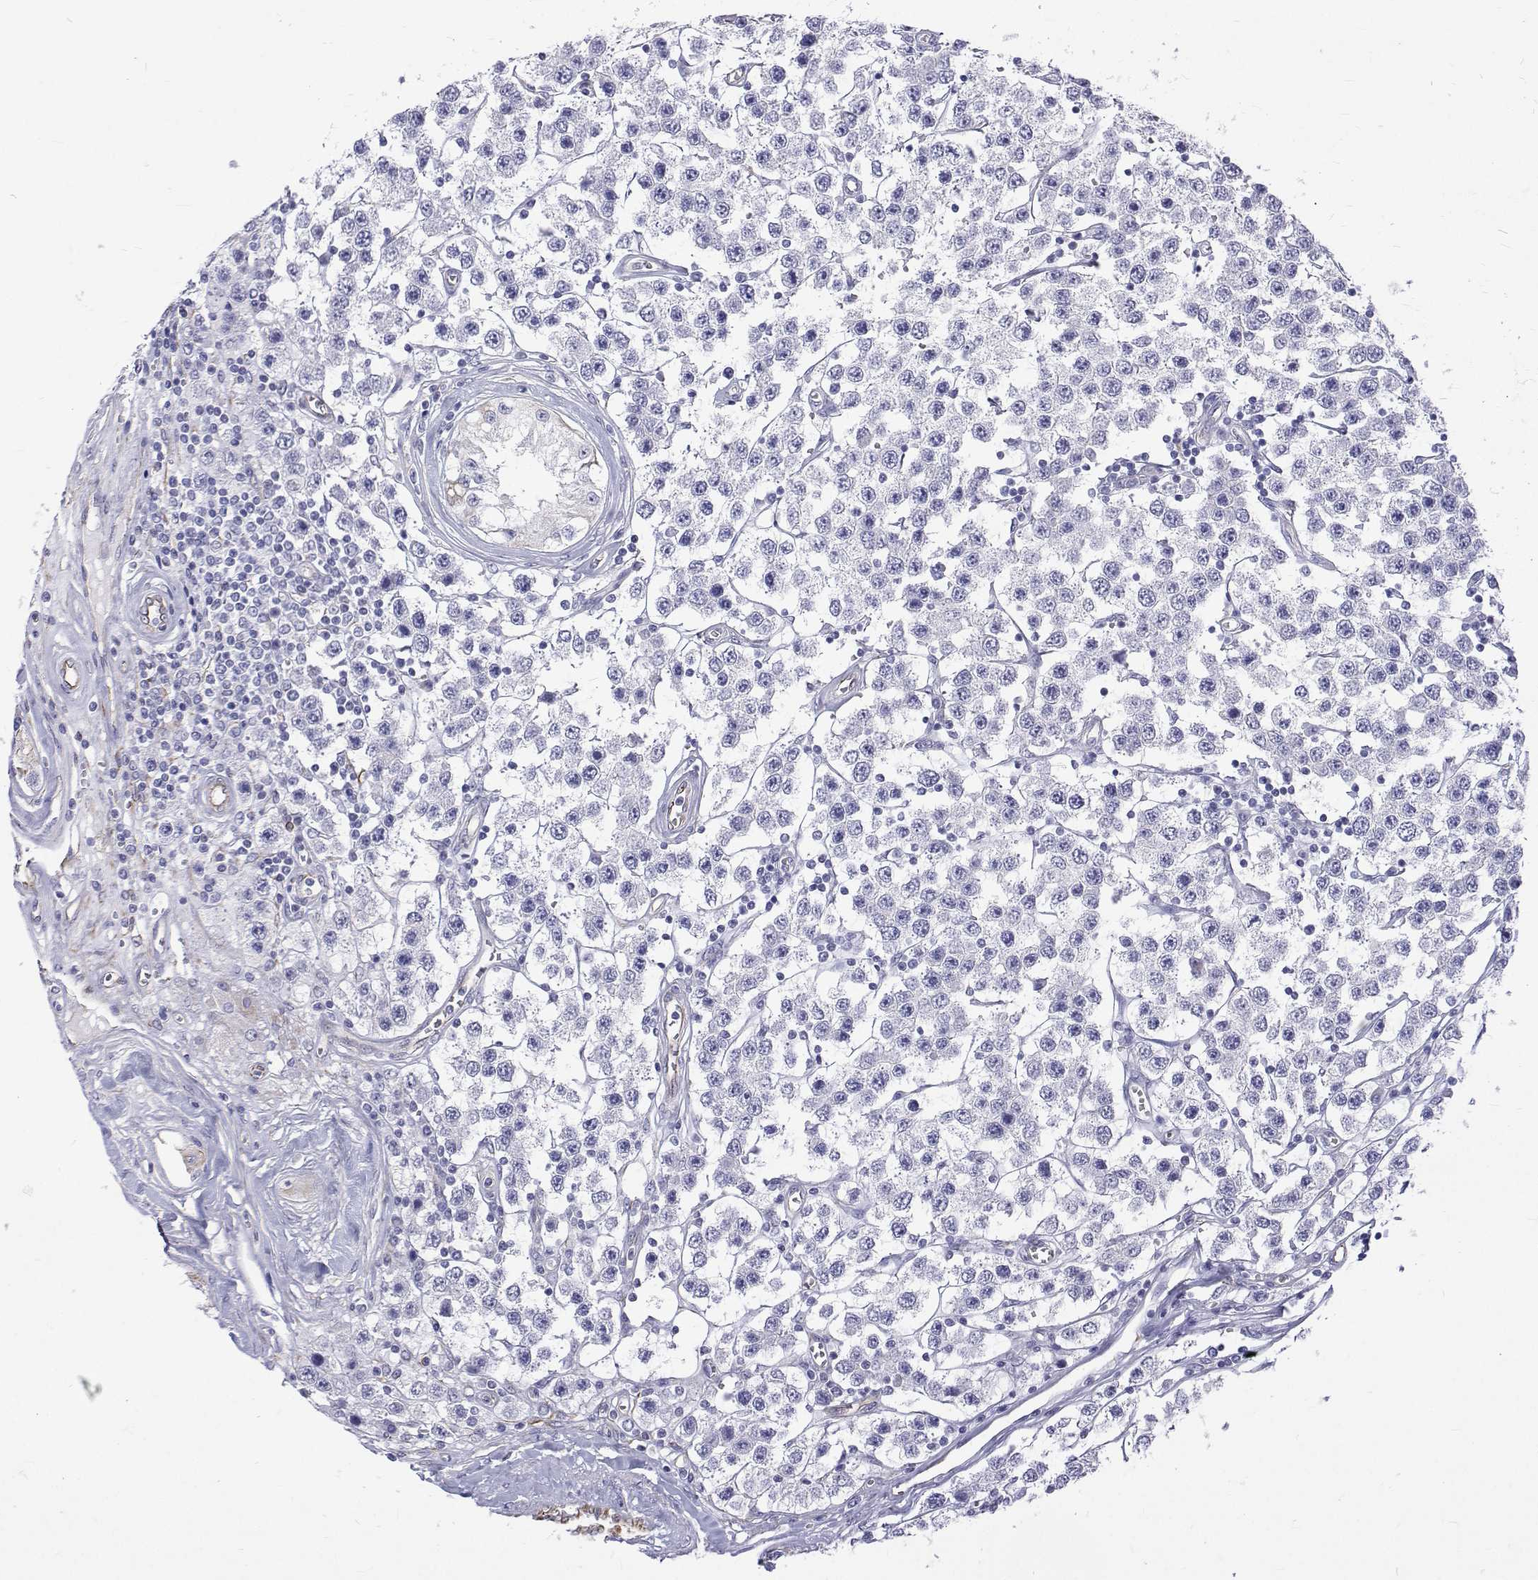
{"staining": {"intensity": "negative", "quantity": "none", "location": "none"}, "tissue": "testis cancer", "cell_type": "Tumor cells", "image_type": "cancer", "snomed": [{"axis": "morphology", "description": "Seminoma, NOS"}, {"axis": "topography", "description": "Testis"}], "caption": "Tumor cells show no significant positivity in testis cancer (seminoma).", "gene": "OPRPN", "patient": {"sex": "male", "age": 34}}